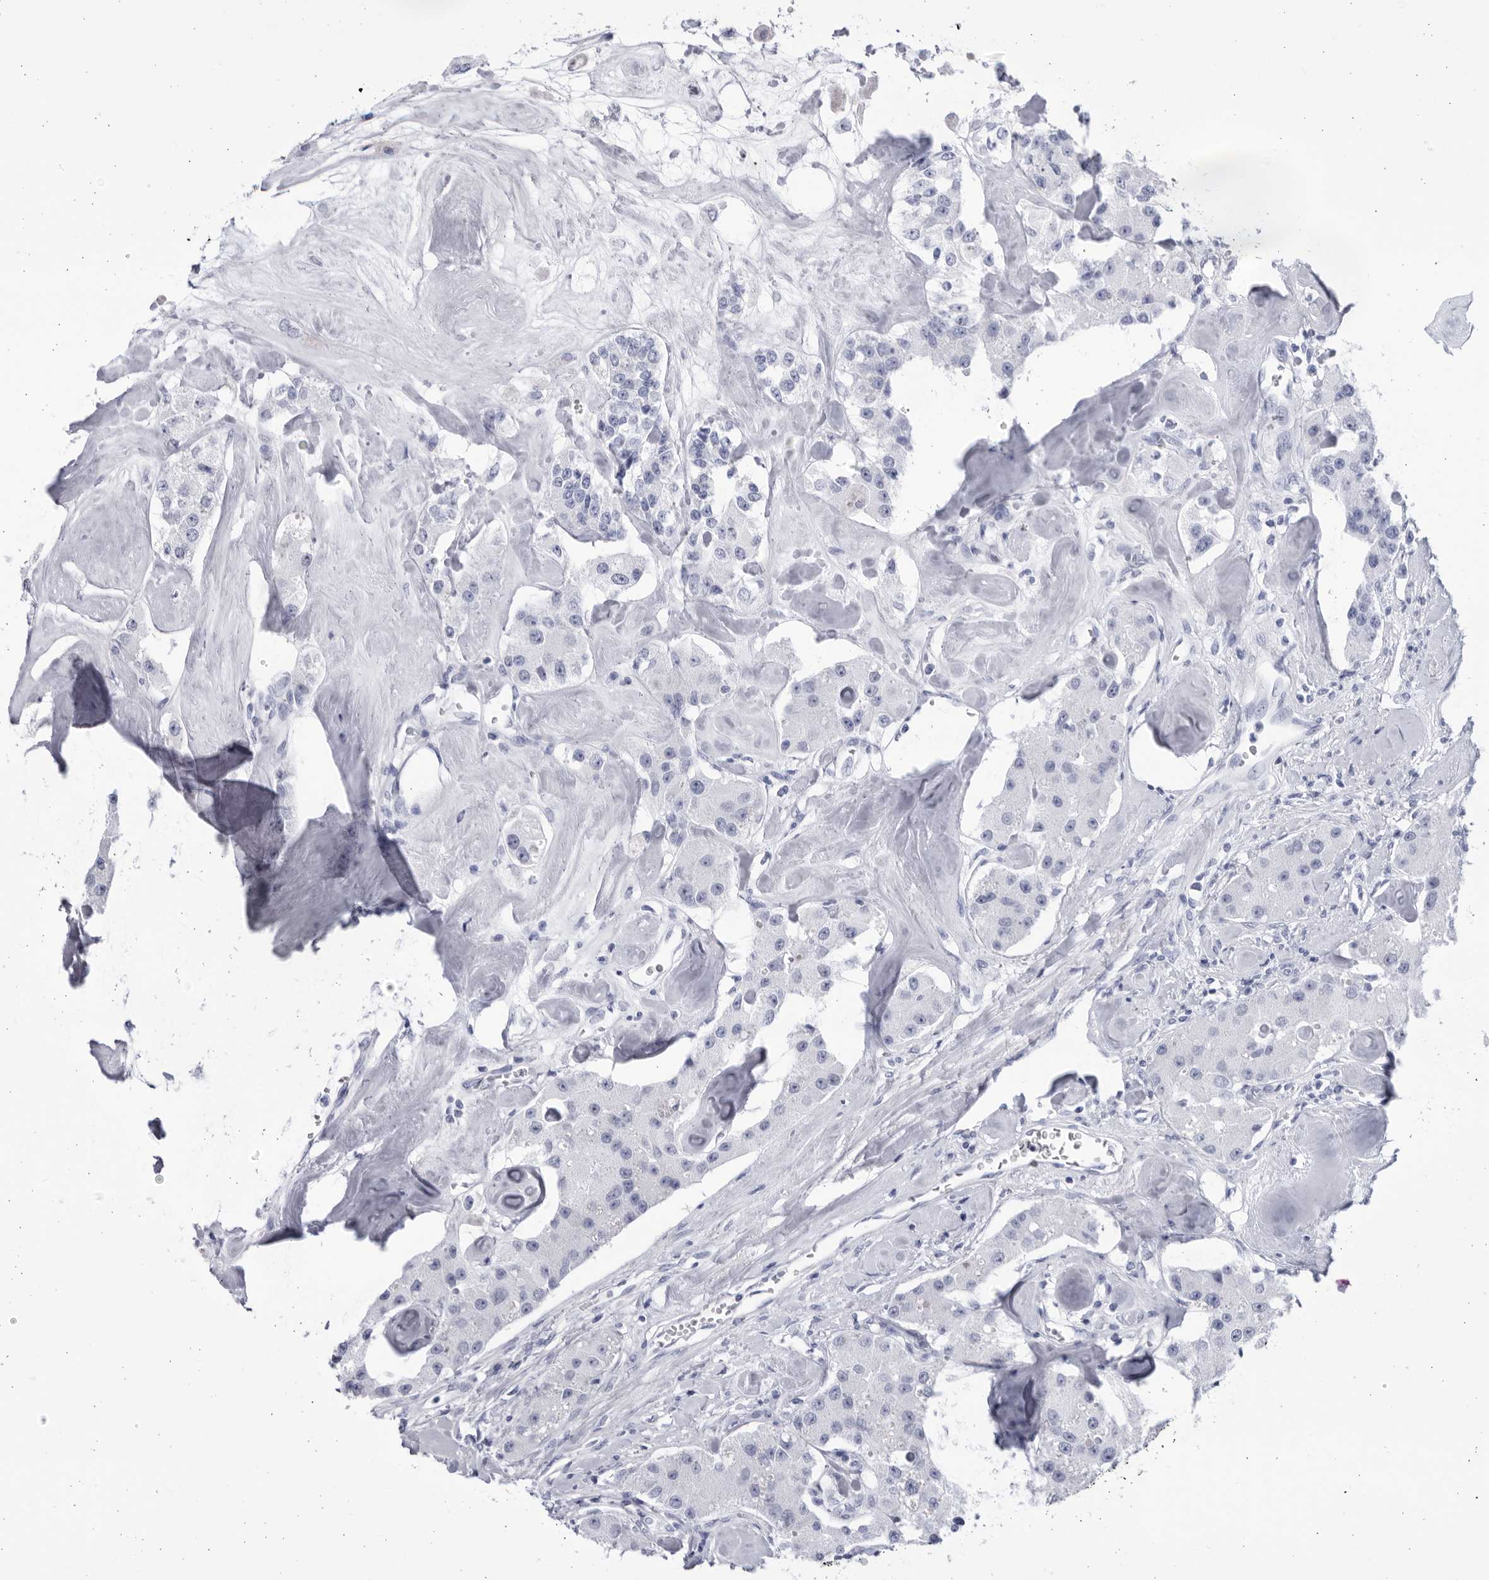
{"staining": {"intensity": "negative", "quantity": "none", "location": "none"}, "tissue": "carcinoid", "cell_type": "Tumor cells", "image_type": "cancer", "snomed": [{"axis": "morphology", "description": "Carcinoid, malignant, NOS"}, {"axis": "topography", "description": "Pancreas"}], "caption": "Tumor cells show no significant protein expression in carcinoid (malignant).", "gene": "CCDC181", "patient": {"sex": "male", "age": 41}}